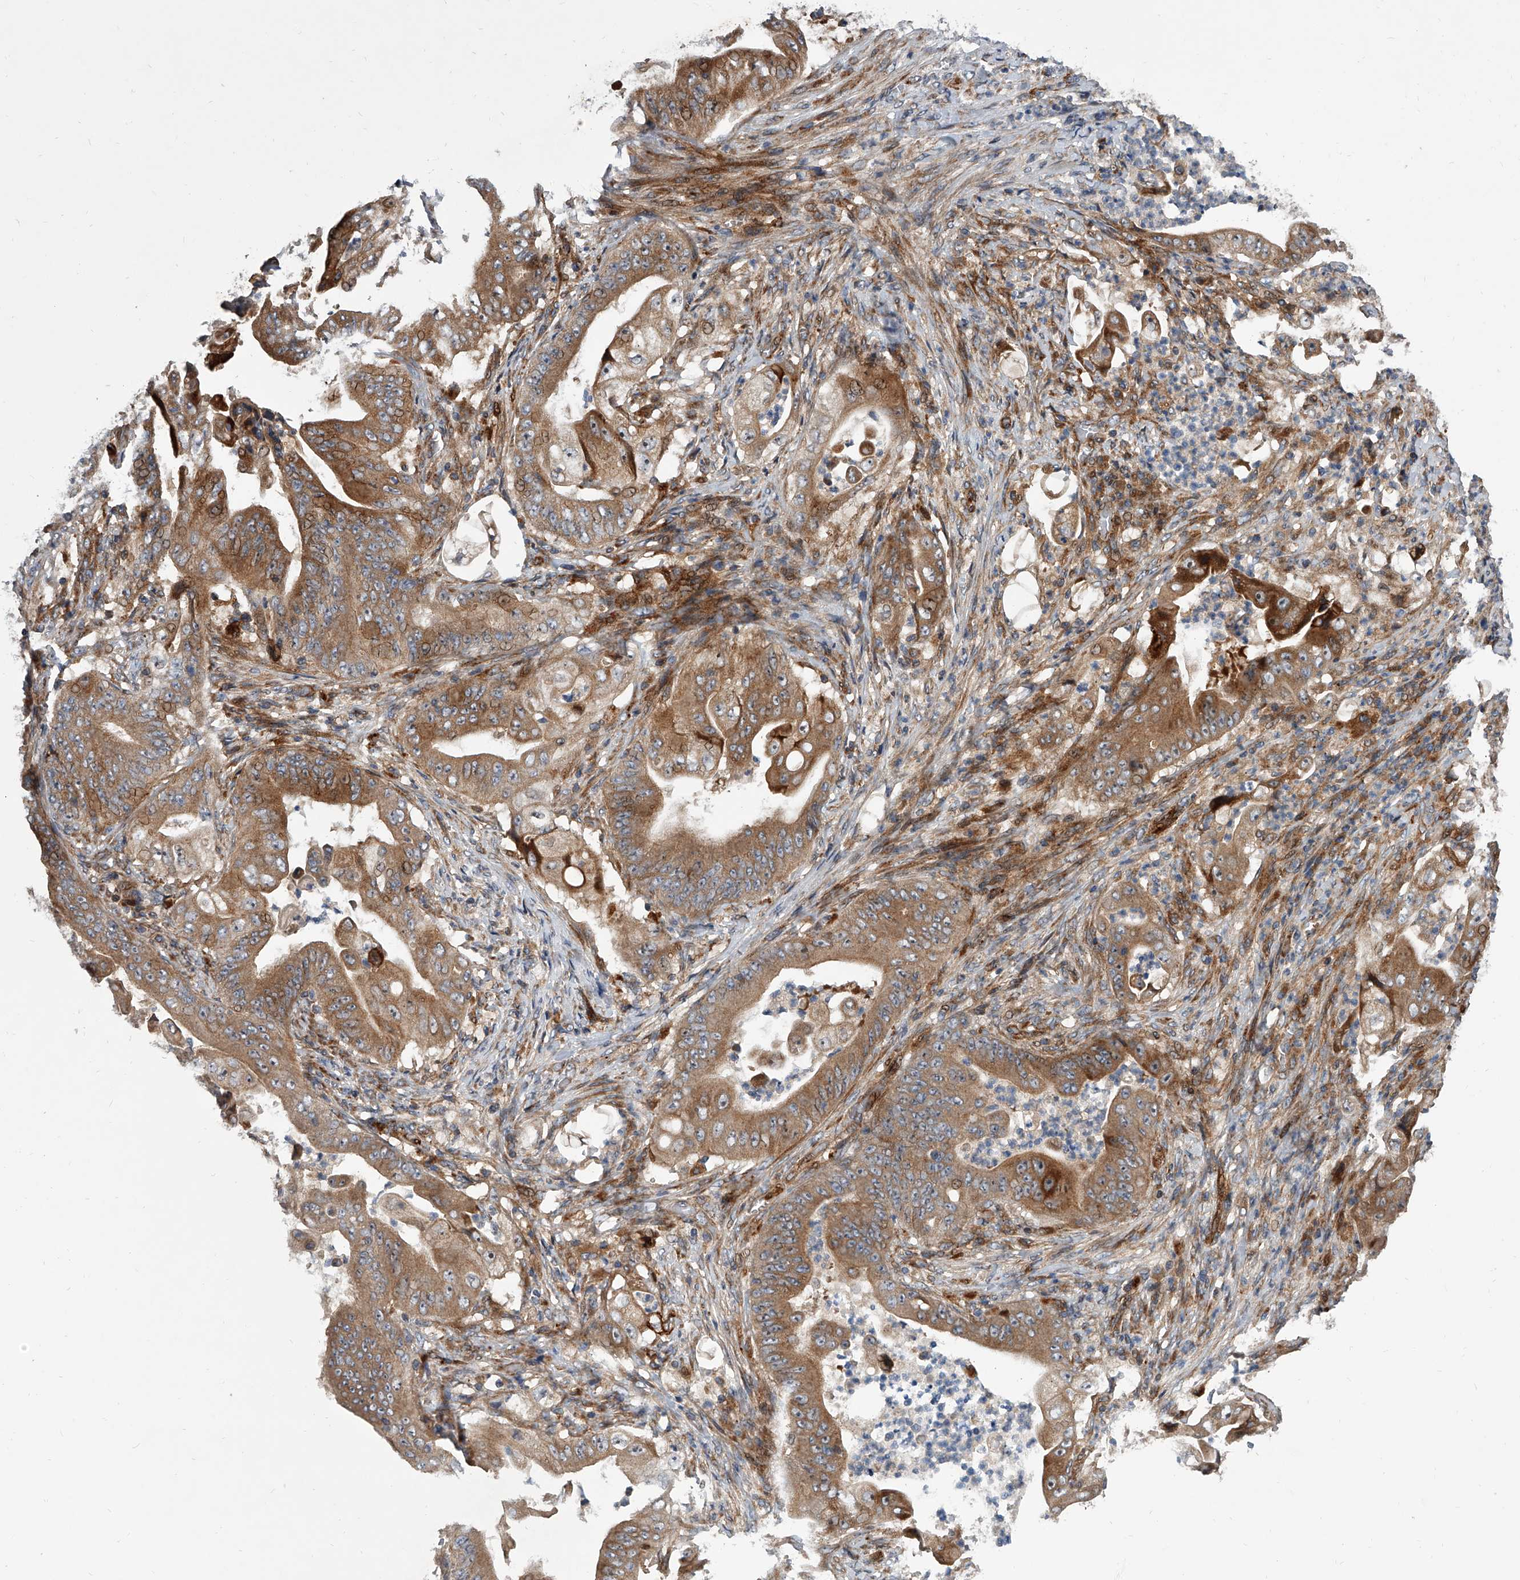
{"staining": {"intensity": "moderate", "quantity": ">75%", "location": "cytoplasmic/membranous"}, "tissue": "stomach cancer", "cell_type": "Tumor cells", "image_type": "cancer", "snomed": [{"axis": "morphology", "description": "Adenocarcinoma, NOS"}, {"axis": "topography", "description": "Stomach"}], "caption": "Approximately >75% of tumor cells in stomach adenocarcinoma exhibit moderate cytoplasmic/membranous protein expression as visualized by brown immunohistochemical staining.", "gene": "USP47", "patient": {"sex": "female", "age": 73}}